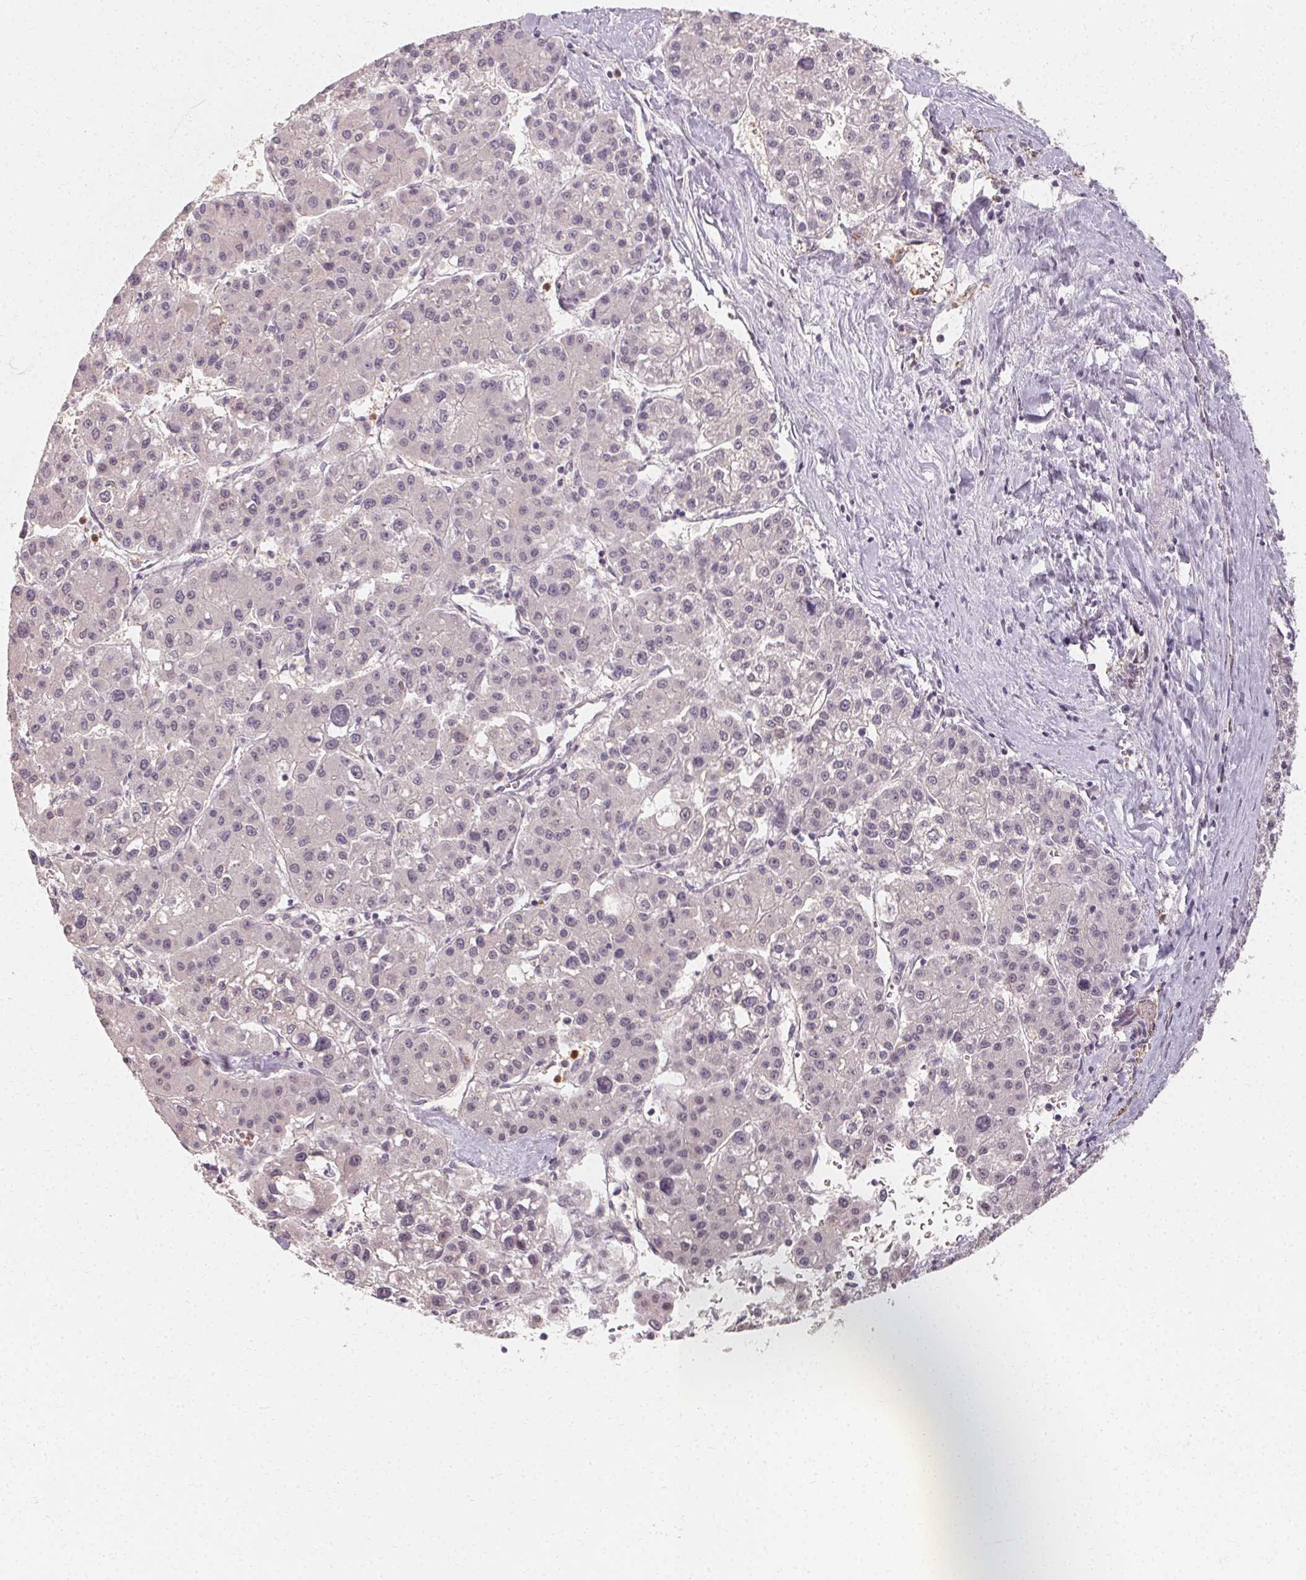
{"staining": {"intensity": "negative", "quantity": "none", "location": "none"}, "tissue": "liver cancer", "cell_type": "Tumor cells", "image_type": "cancer", "snomed": [{"axis": "morphology", "description": "Carcinoma, Hepatocellular, NOS"}, {"axis": "topography", "description": "Liver"}], "caption": "Immunohistochemistry of liver cancer (hepatocellular carcinoma) exhibits no expression in tumor cells.", "gene": "CLCNKB", "patient": {"sex": "male", "age": 73}}